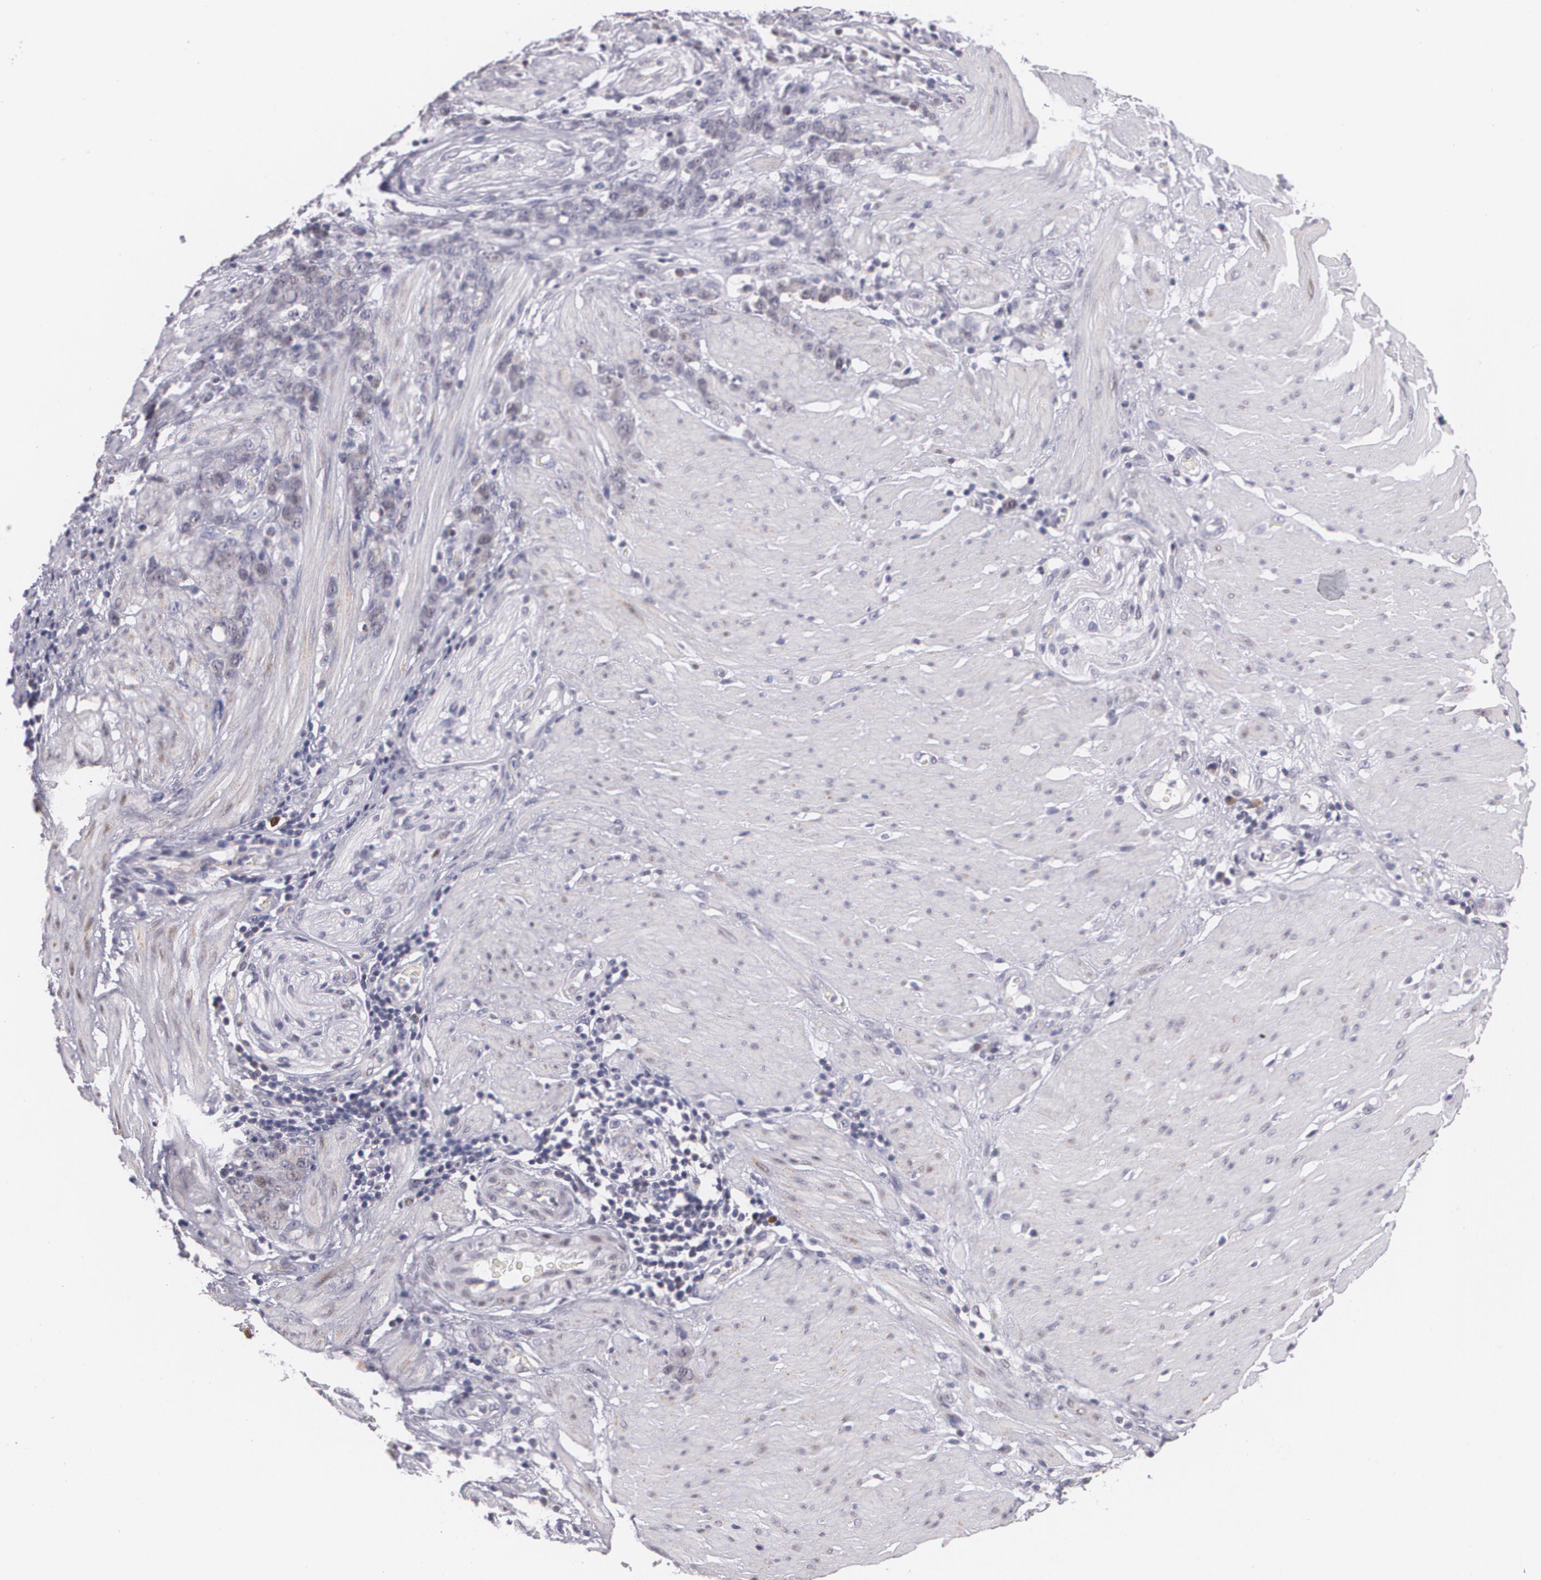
{"staining": {"intensity": "negative", "quantity": "none", "location": "none"}, "tissue": "stomach cancer", "cell_type": "Tumor cells", "image_type": "cancer", "snomed": [{"axis": "morphology", "description": "Adenocarcinoma, NOS"}, {"axis": "topography", "description": "Stomach, lower"}], "caption": "A high-resolution photomicrograph shows immunohistochemistry (IHC) staining of adenocarcinoma (stomach), which shows no significant staining in tumor cells.", "gene": "ZBTB16", "patient": {"sex": "male", "age": 88}}